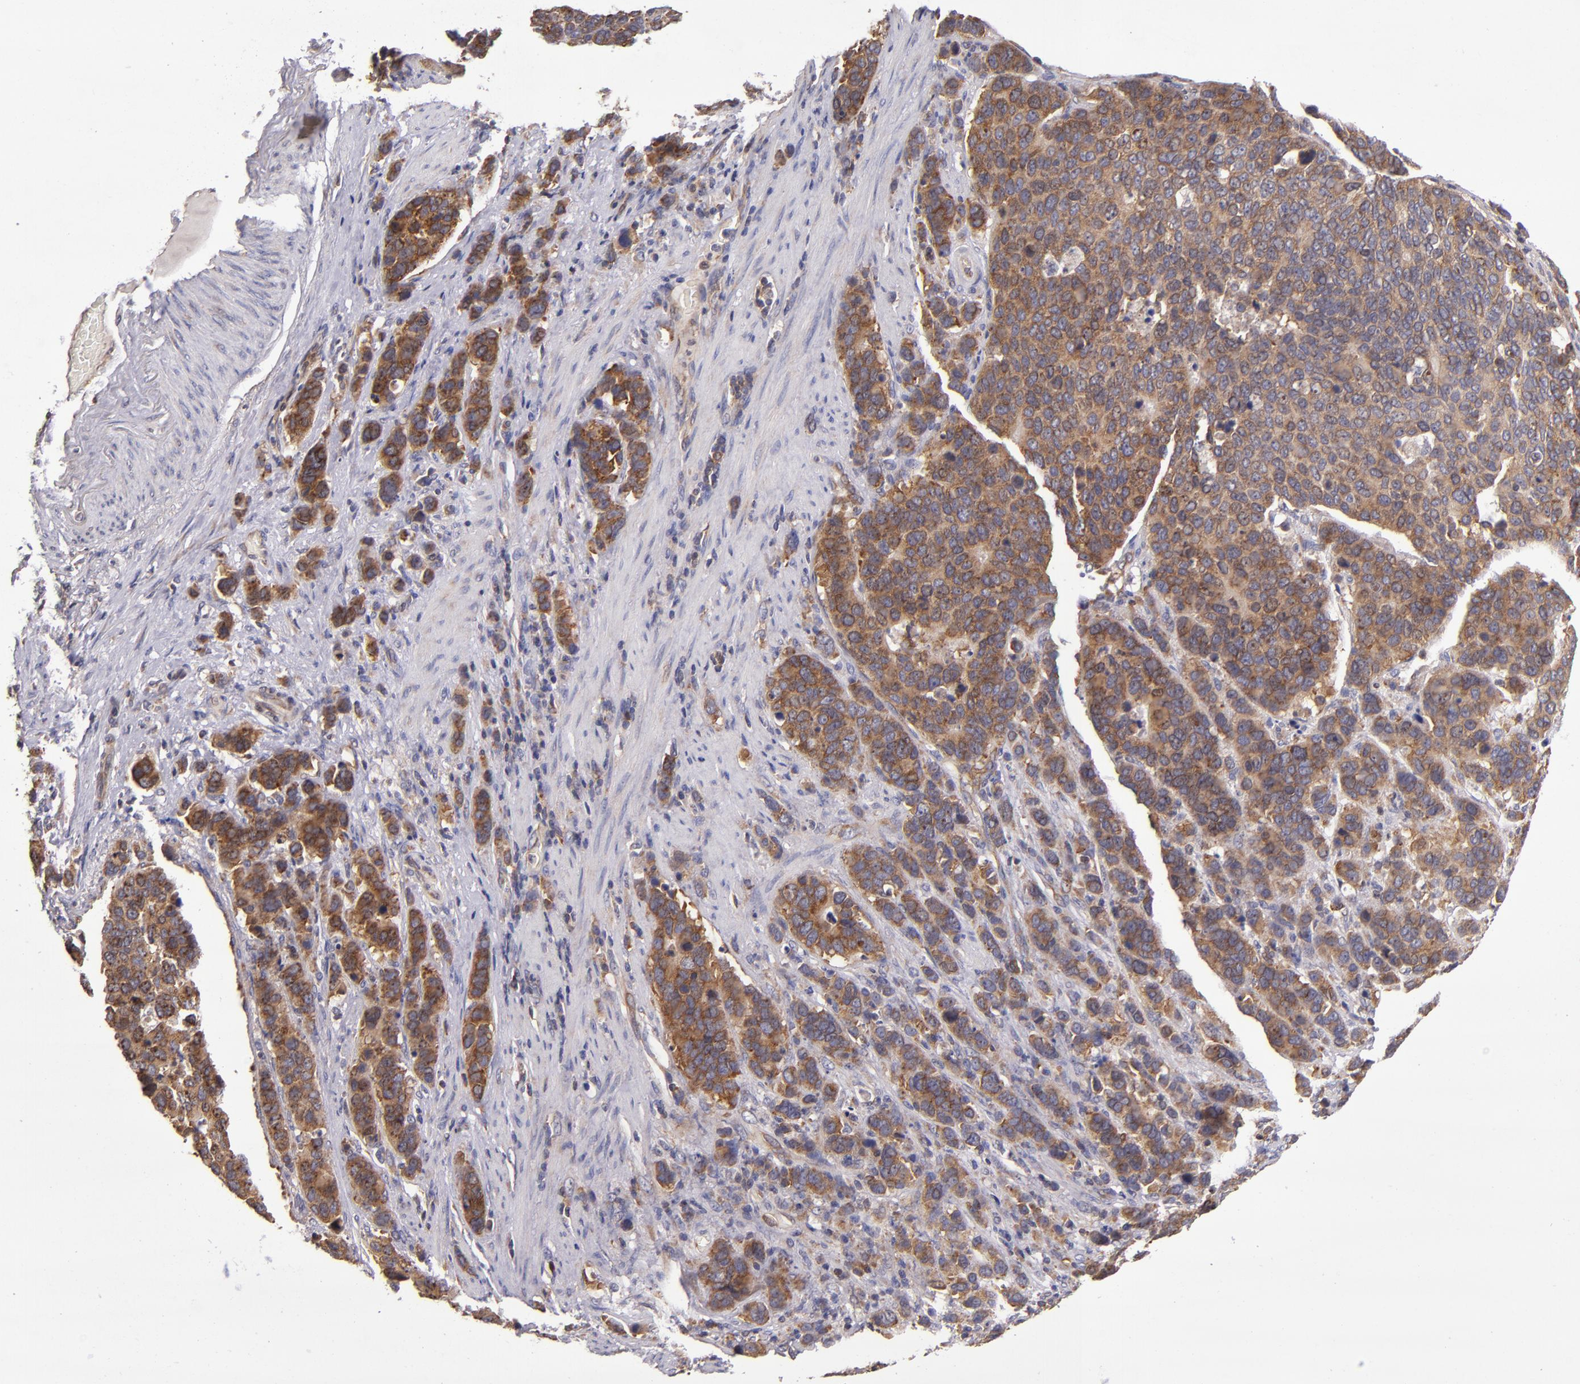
{"staining": {"intensity": "moderate", "quantity": ">75%", "location": "cytoplasmic/membranous"}, "tissue": "stomach cancer", "cell_type": "Tumor cells", "image_type": "cancer", "snomed": [{"axis": "morphology", "description": "Adenocarcinoma, NOS"}, {"axis": "topography", "description": "Stomach, upper"}], "caption": "This micrograph exhibits immunohistochemistry staining of human stomach cancer, with medium moderate cytoplasmic/membranous expression in about >75% of tumor cells.", "gene": "EIF4ENIF1", "patient": {"sex": "male", "age": 71}}